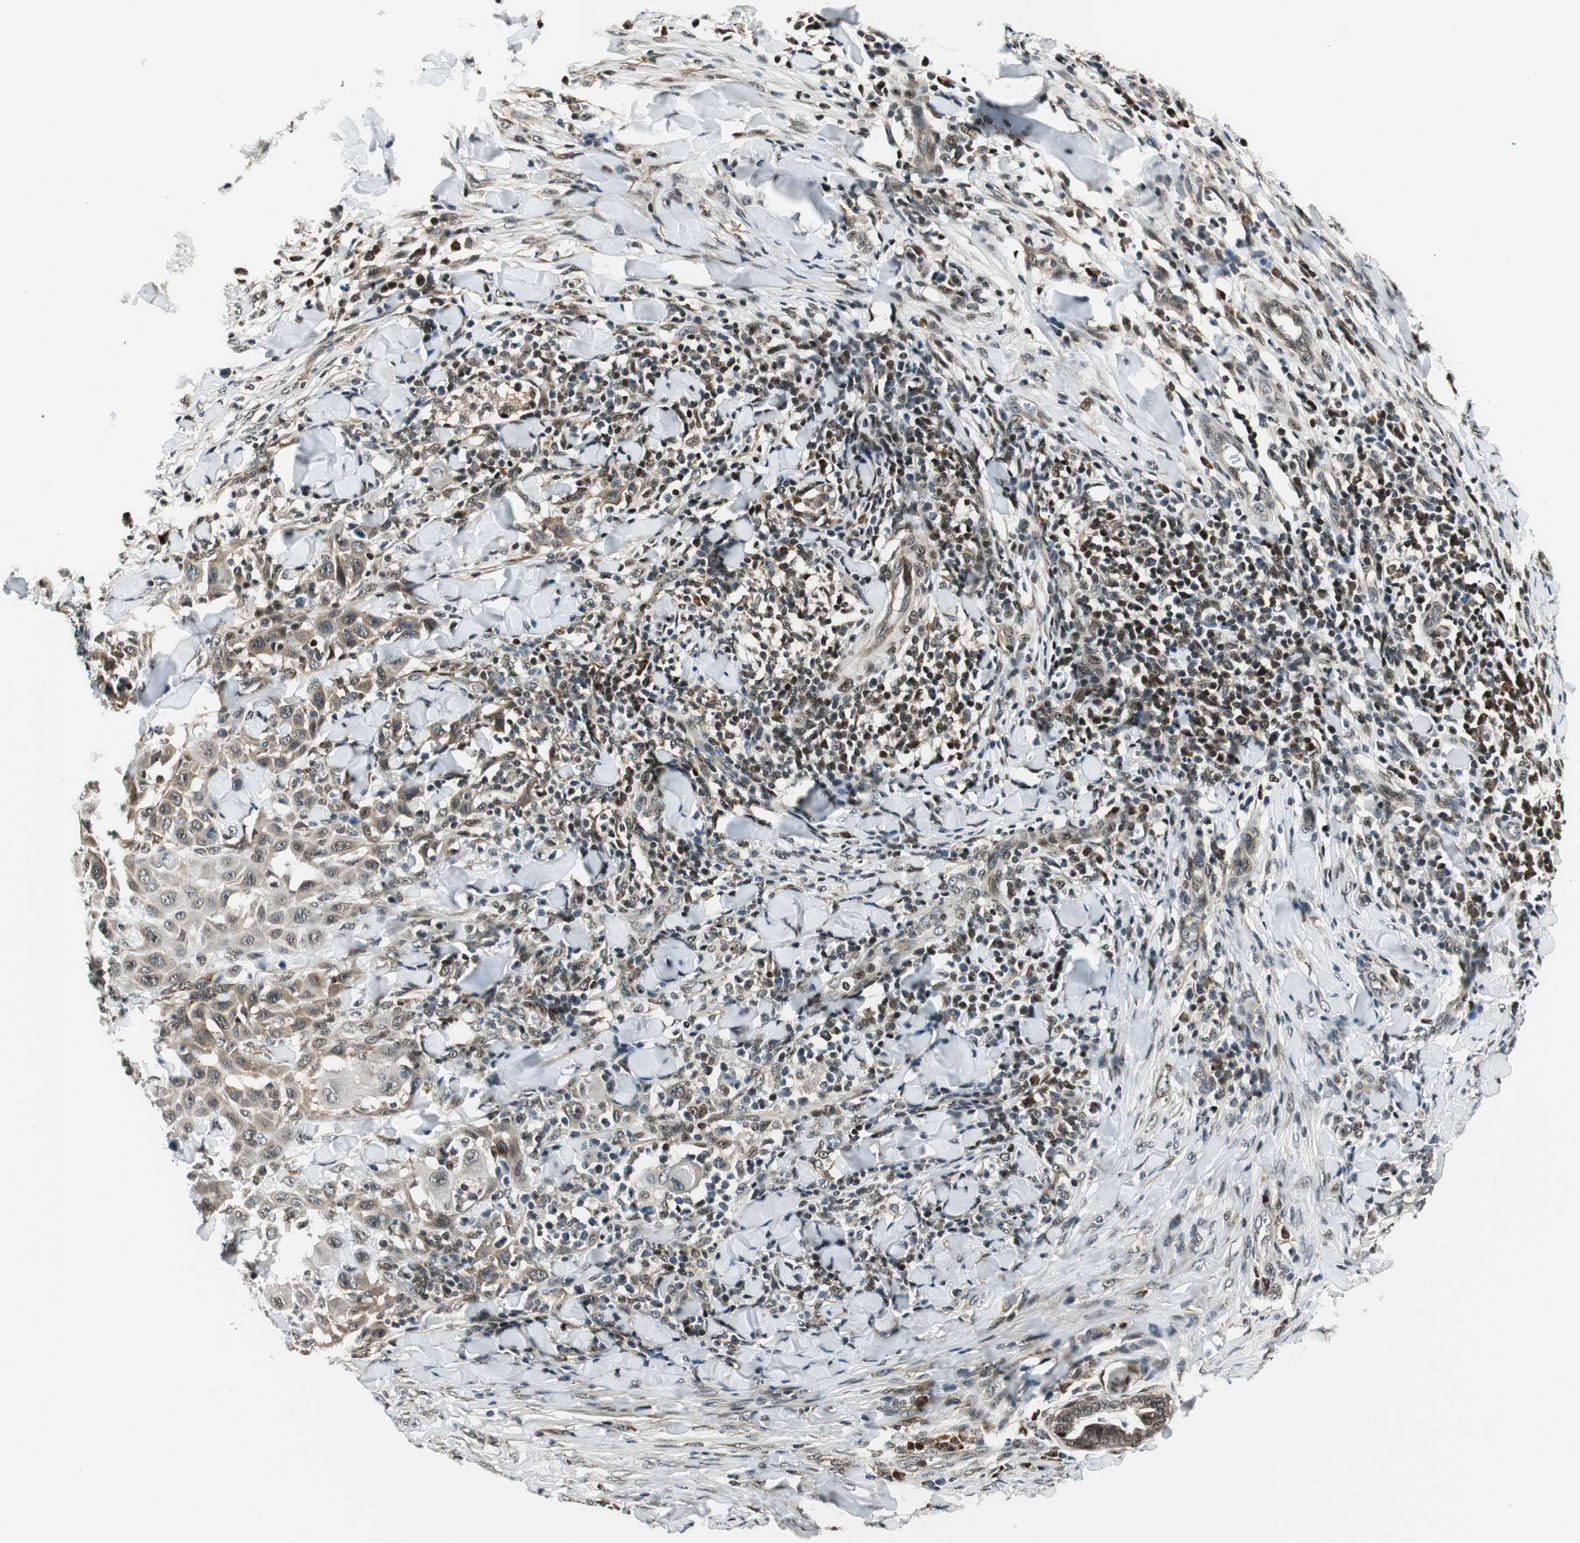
{"staining": {"intensity": "weak", "quantity": "25%-75%", "location": "cytoplasmic/membranous"}, "tissue": "skin cancer", "cell_type": "Tumor cells", "image_type": "cancer", "snomed": [{"axis": "morphology", "description": "Squamous cell carcinoma, NOS"}, {"axis": "topography", "description": "Skin"}], "caption": "Immunohistochemical staining of skin cancer (squamous cell carcinoma) displays weak cytoplasmic/membranous protein positivity in about 25%-75% of tumor cells.", "gene": "RING1", "patient": {"sex": "male", "age": 24}}